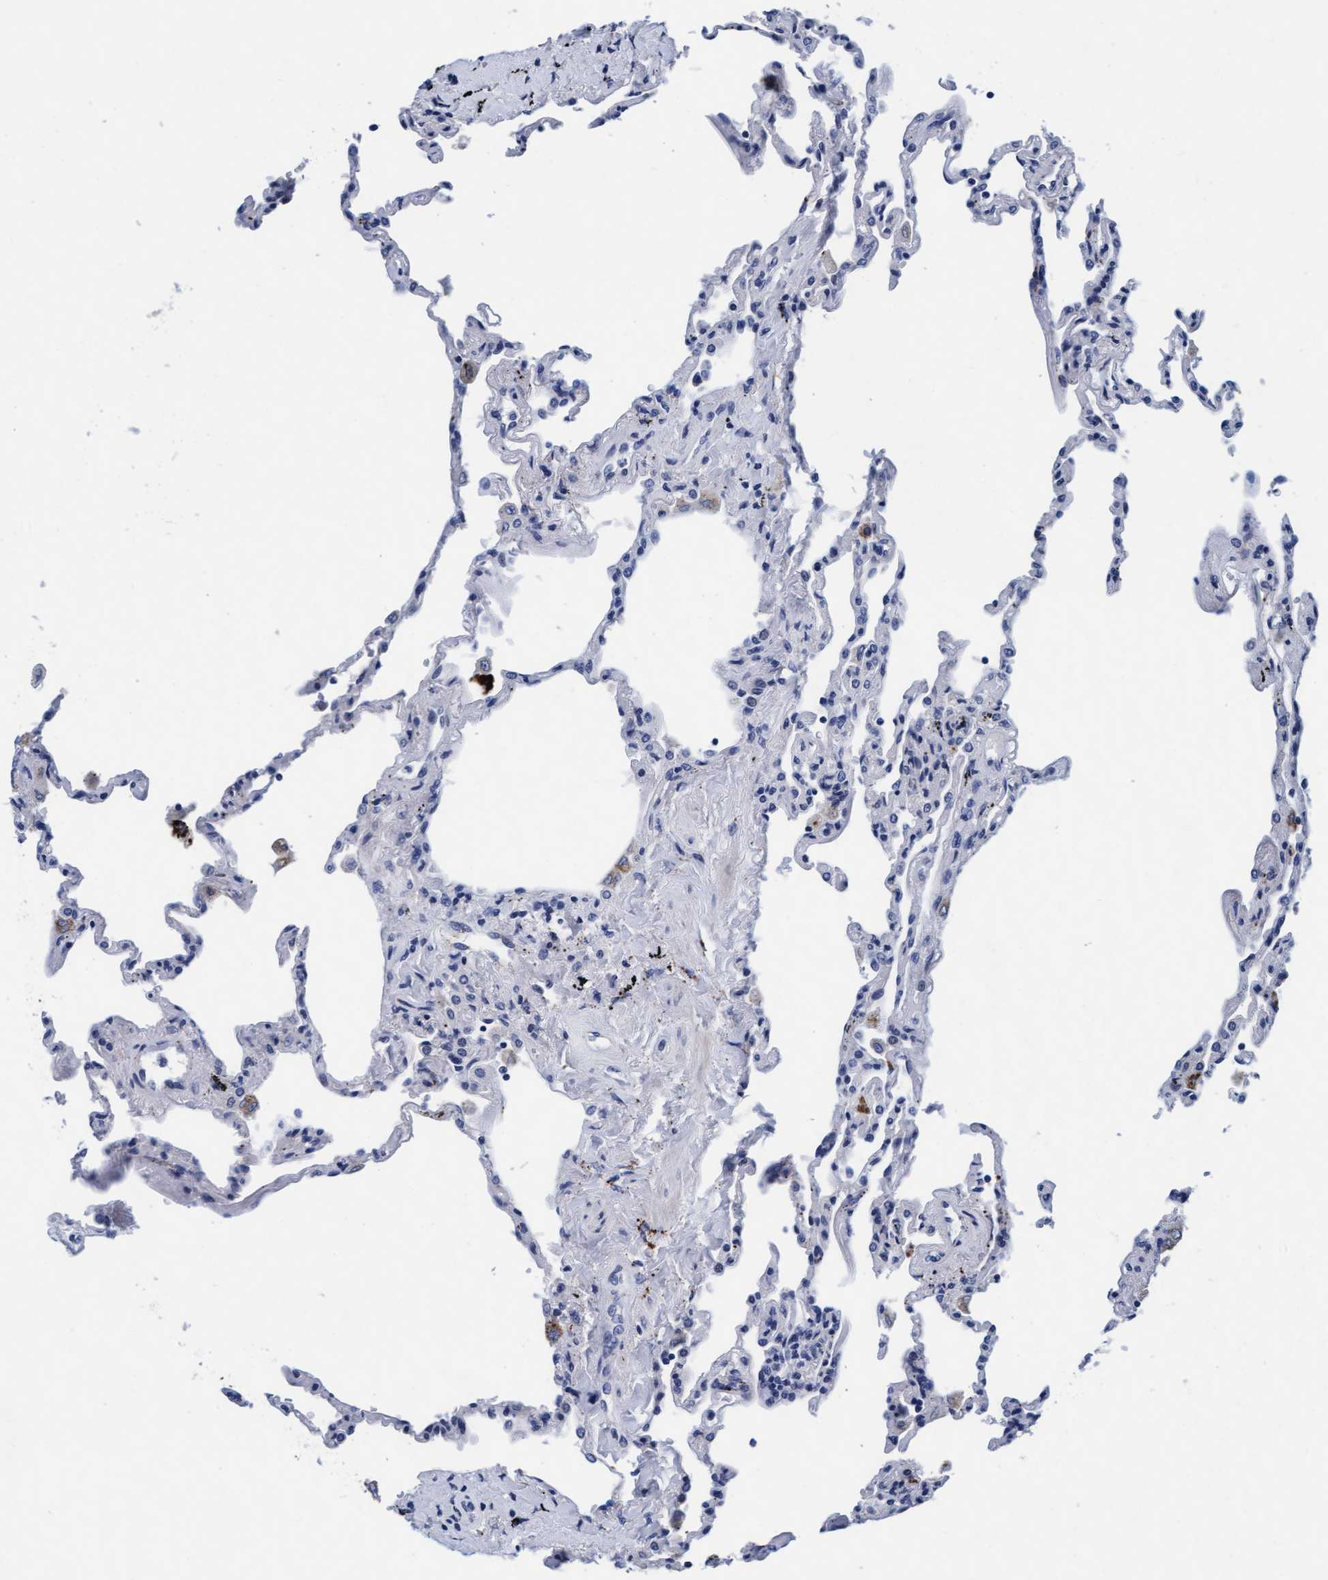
{"staining": {"intensity": "weak", "quantity": "<25%", "location": "cytoplasmic/membranous"}, "tissue": "lung", "cell_type": "Alveolar cells", "image_type": "normal", "snomed": [{"axis": "morphology", "description": "Normal tissue, NOS"}, {"axis": "topography", "description": "Lung"}], "caption": "High magnification brightfield microscopy of unremarkable lung stained with DAB (brown) and counterstained with hematoxylin (blue): alveolar cells show no significant staining. Nuclei are stained in blue.", "gene": "ARSG", "patient": {"sex": "male", "age": 59}}